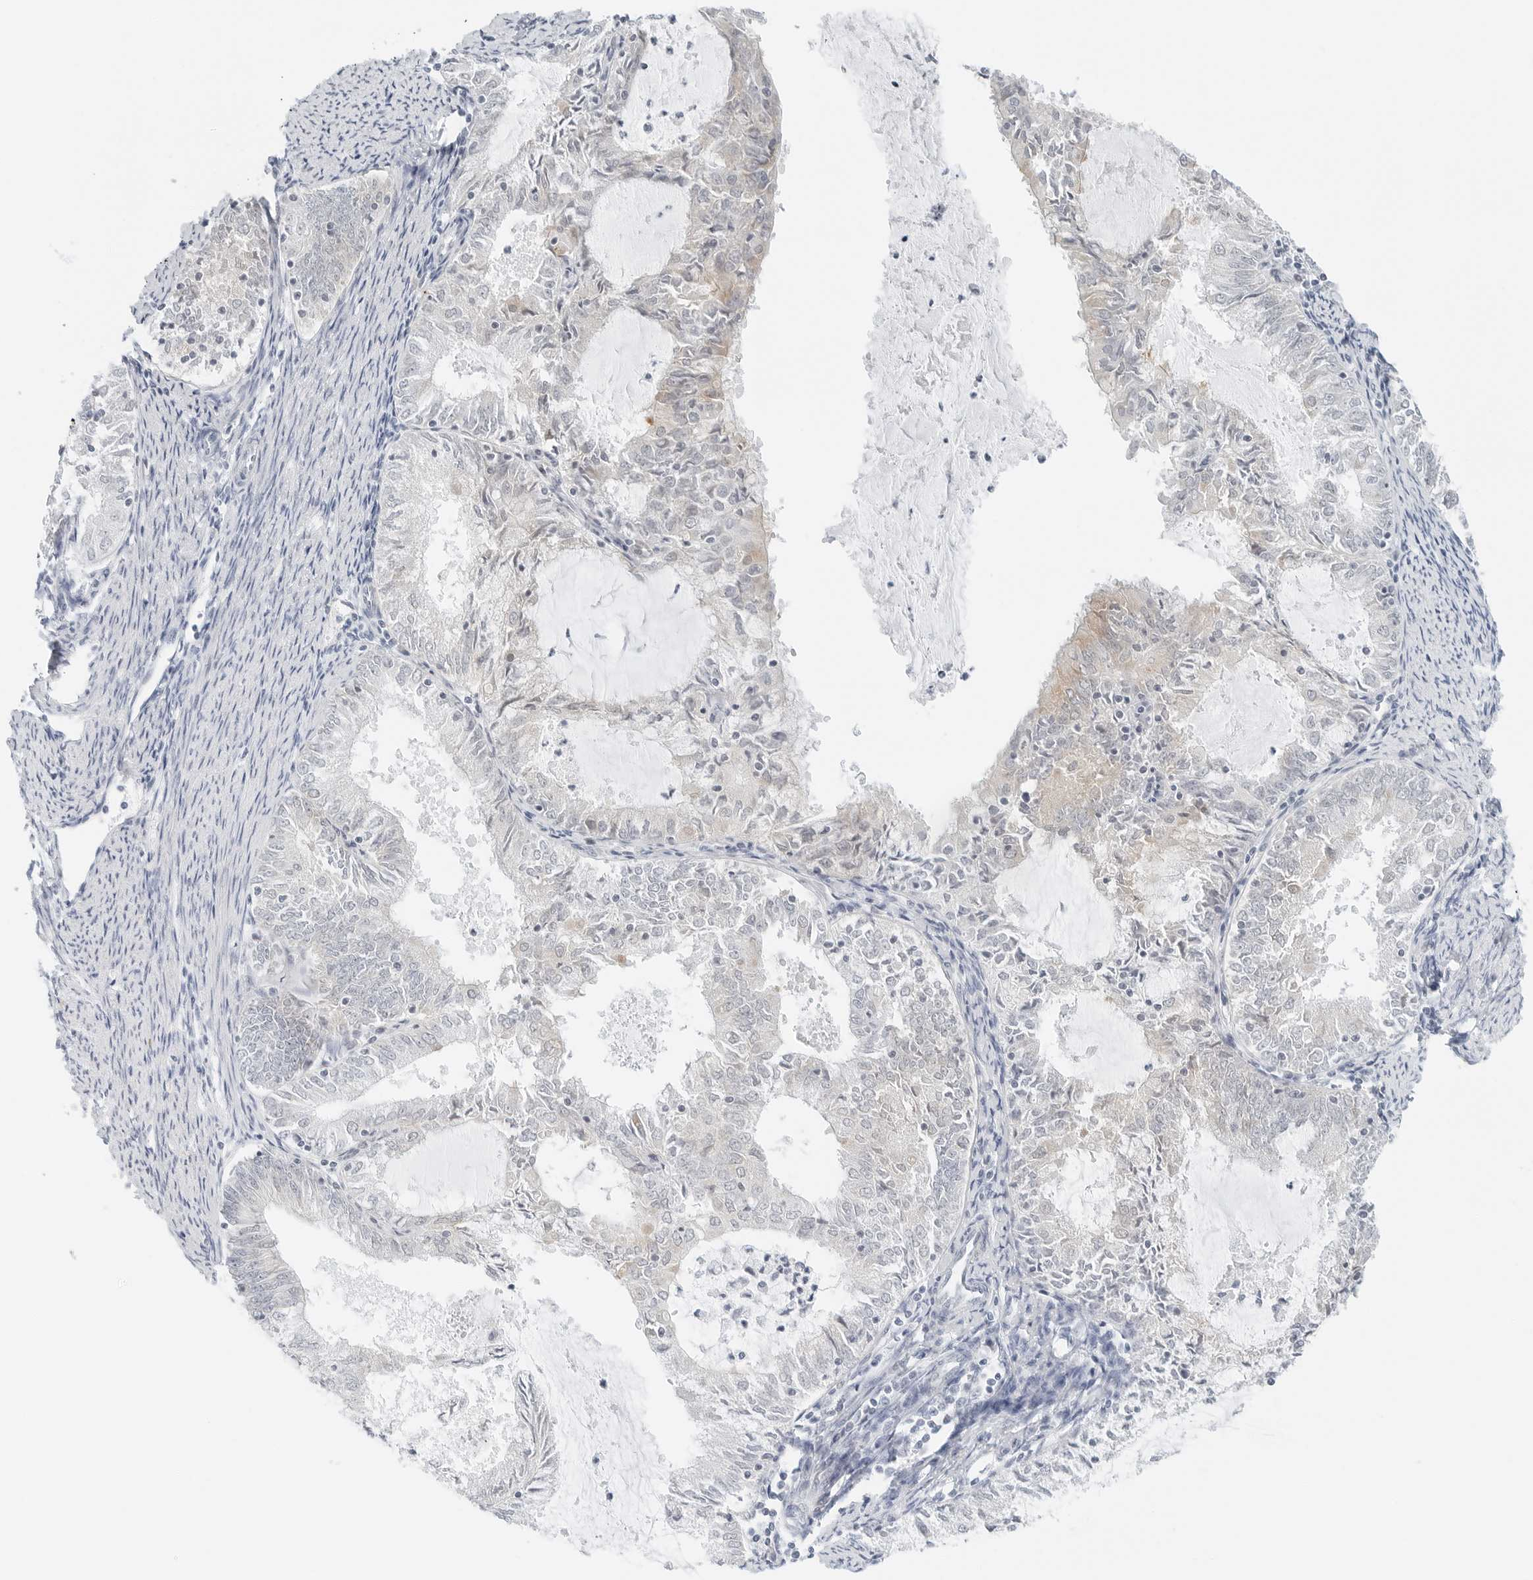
{"staining": {"intensity": "weak", "quantity": "<25%", "location": "cytoplasmic/membranous"}, "tissue": "endometrial cancer", "cell_type": "Tumor cells", "image_type": "cancer", "snomed": [{"axis": "morphology", "description": "Adenocarcinoma, NOS"}, {"axis": "topography", "description": "Endometrium"}], "caption": "The image demonstrates no staining of tumor cells in endometrial adenocarcinoma.", "gene": "CCSAP", "patient": {"sex": "female", "age": 57}}